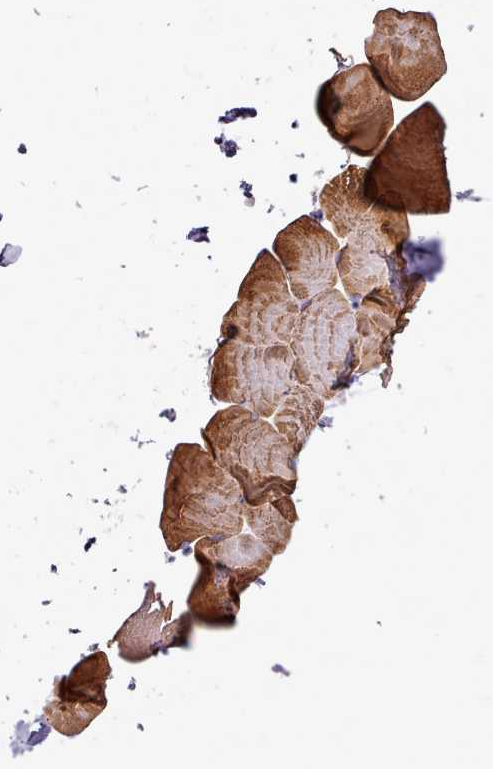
{"staining": {"intensity": "moderate", "quantity": ">75%", "location": "cytoplasmic/membranous"}, "tissue": "skeletal muscle", "cell_type": "Myocytes", "image_type": "normal", "snomed": [{"axis": "morphology", "description": "Normal tissue, NOS"}, {"axis": "topography", "description": "Skeletal muscle"}], "caption": "Benign skeletal muscle was stained to show a protein in brown. There is medium levels of moderate cytoplasmic/membranous expression in approximately >75% of myocytes. Ihc stains the protein of interest in brown and the nuclei are stained blue.", "gene": "SETX", "patient": {"sex": "male", "age": 25}}